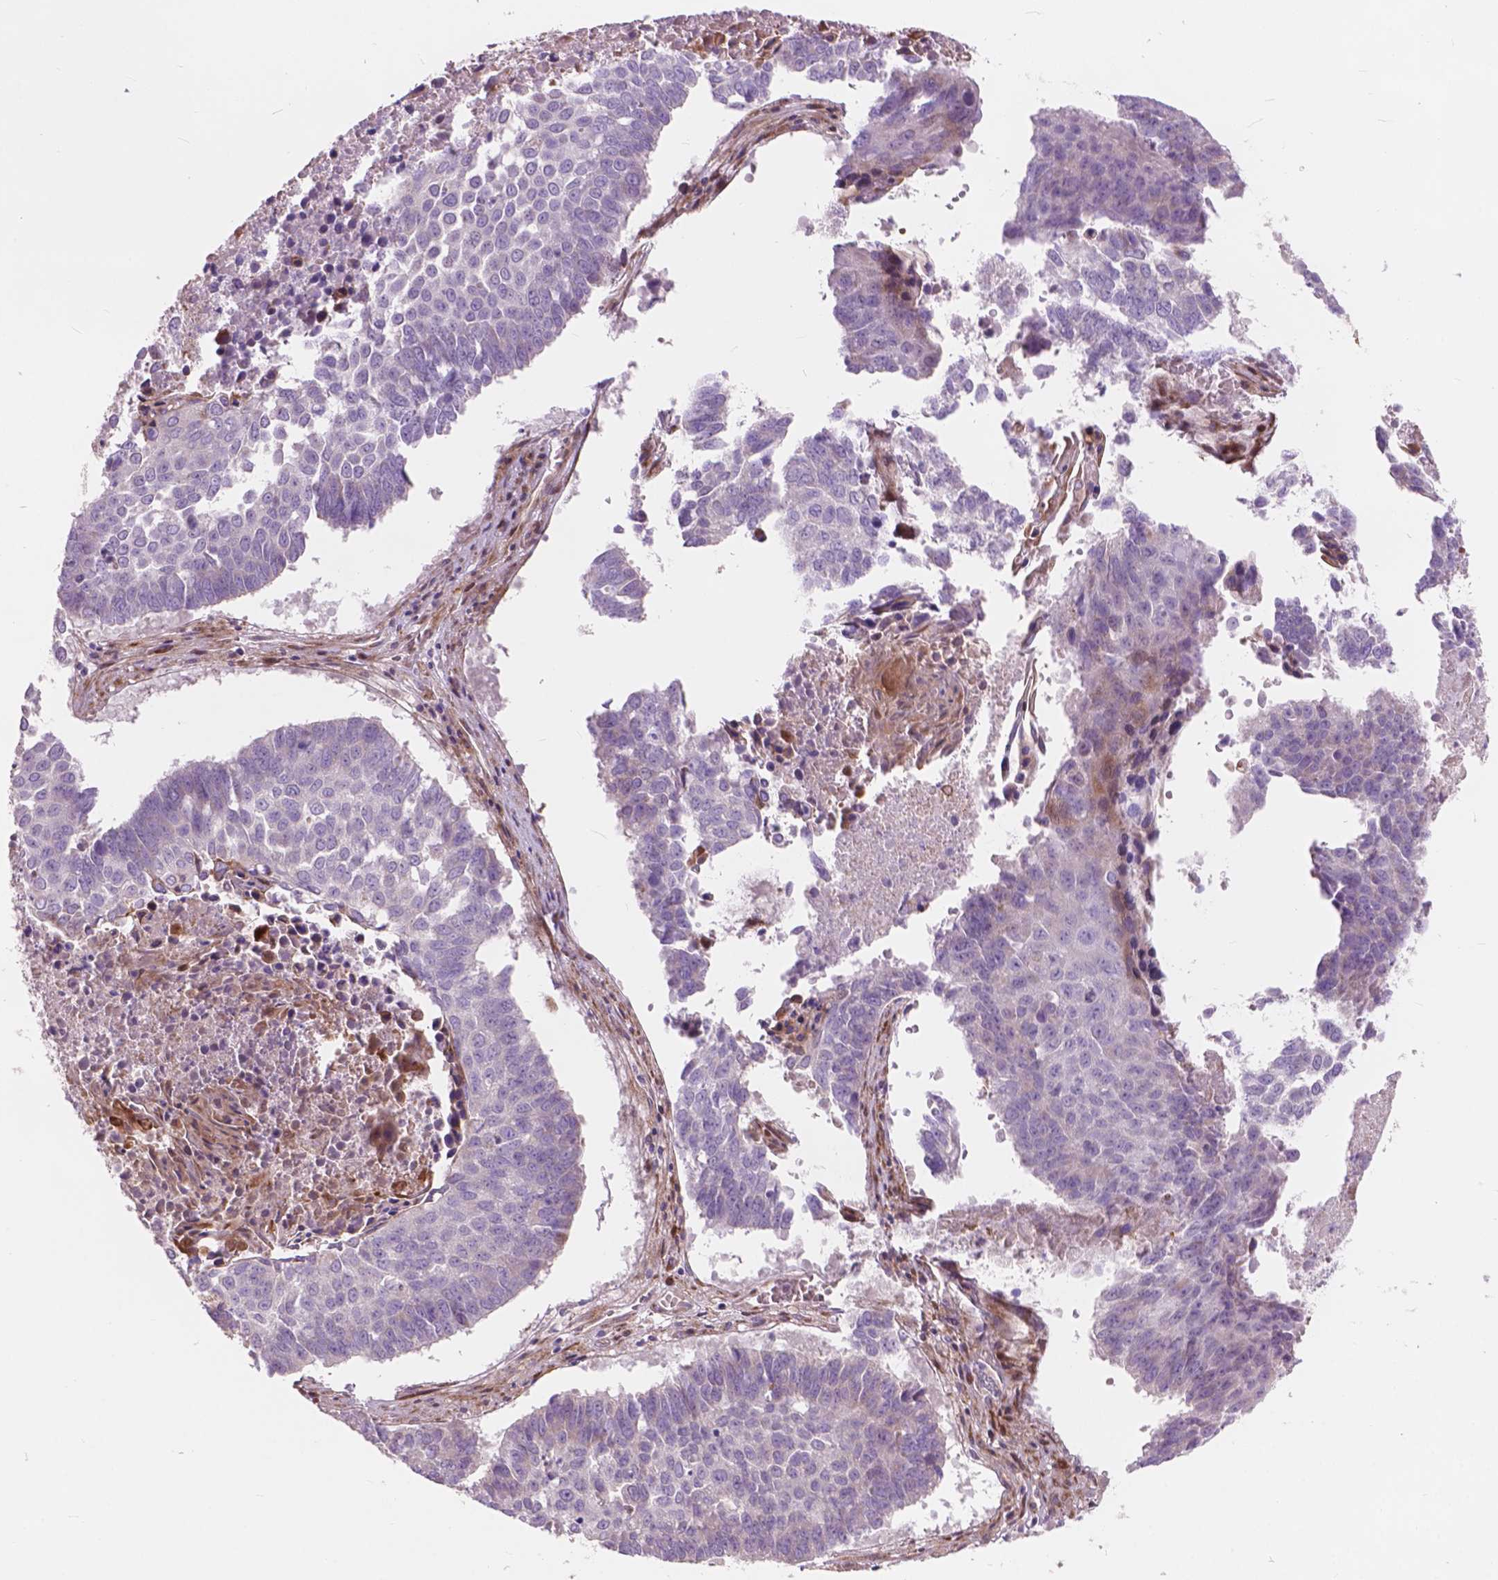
{"staining": {"intensity": "negative", "quantity": "none", "location": "none"}, "tissue": "lung cancer", "cell_type": "Tumor cells", "image_type": "cancer", "snomed": [{"axis": "morphology", "description": "Squamous cell carcinoma, NOS"}, {"axis": "topography", "description": "Lung"}], "caption": "Protein analysis of lung squamous cell carcinoma displays no significant expression in tumor cells.", "gene": "MORN1", "patient": {"sex": "male", "age": 73}}